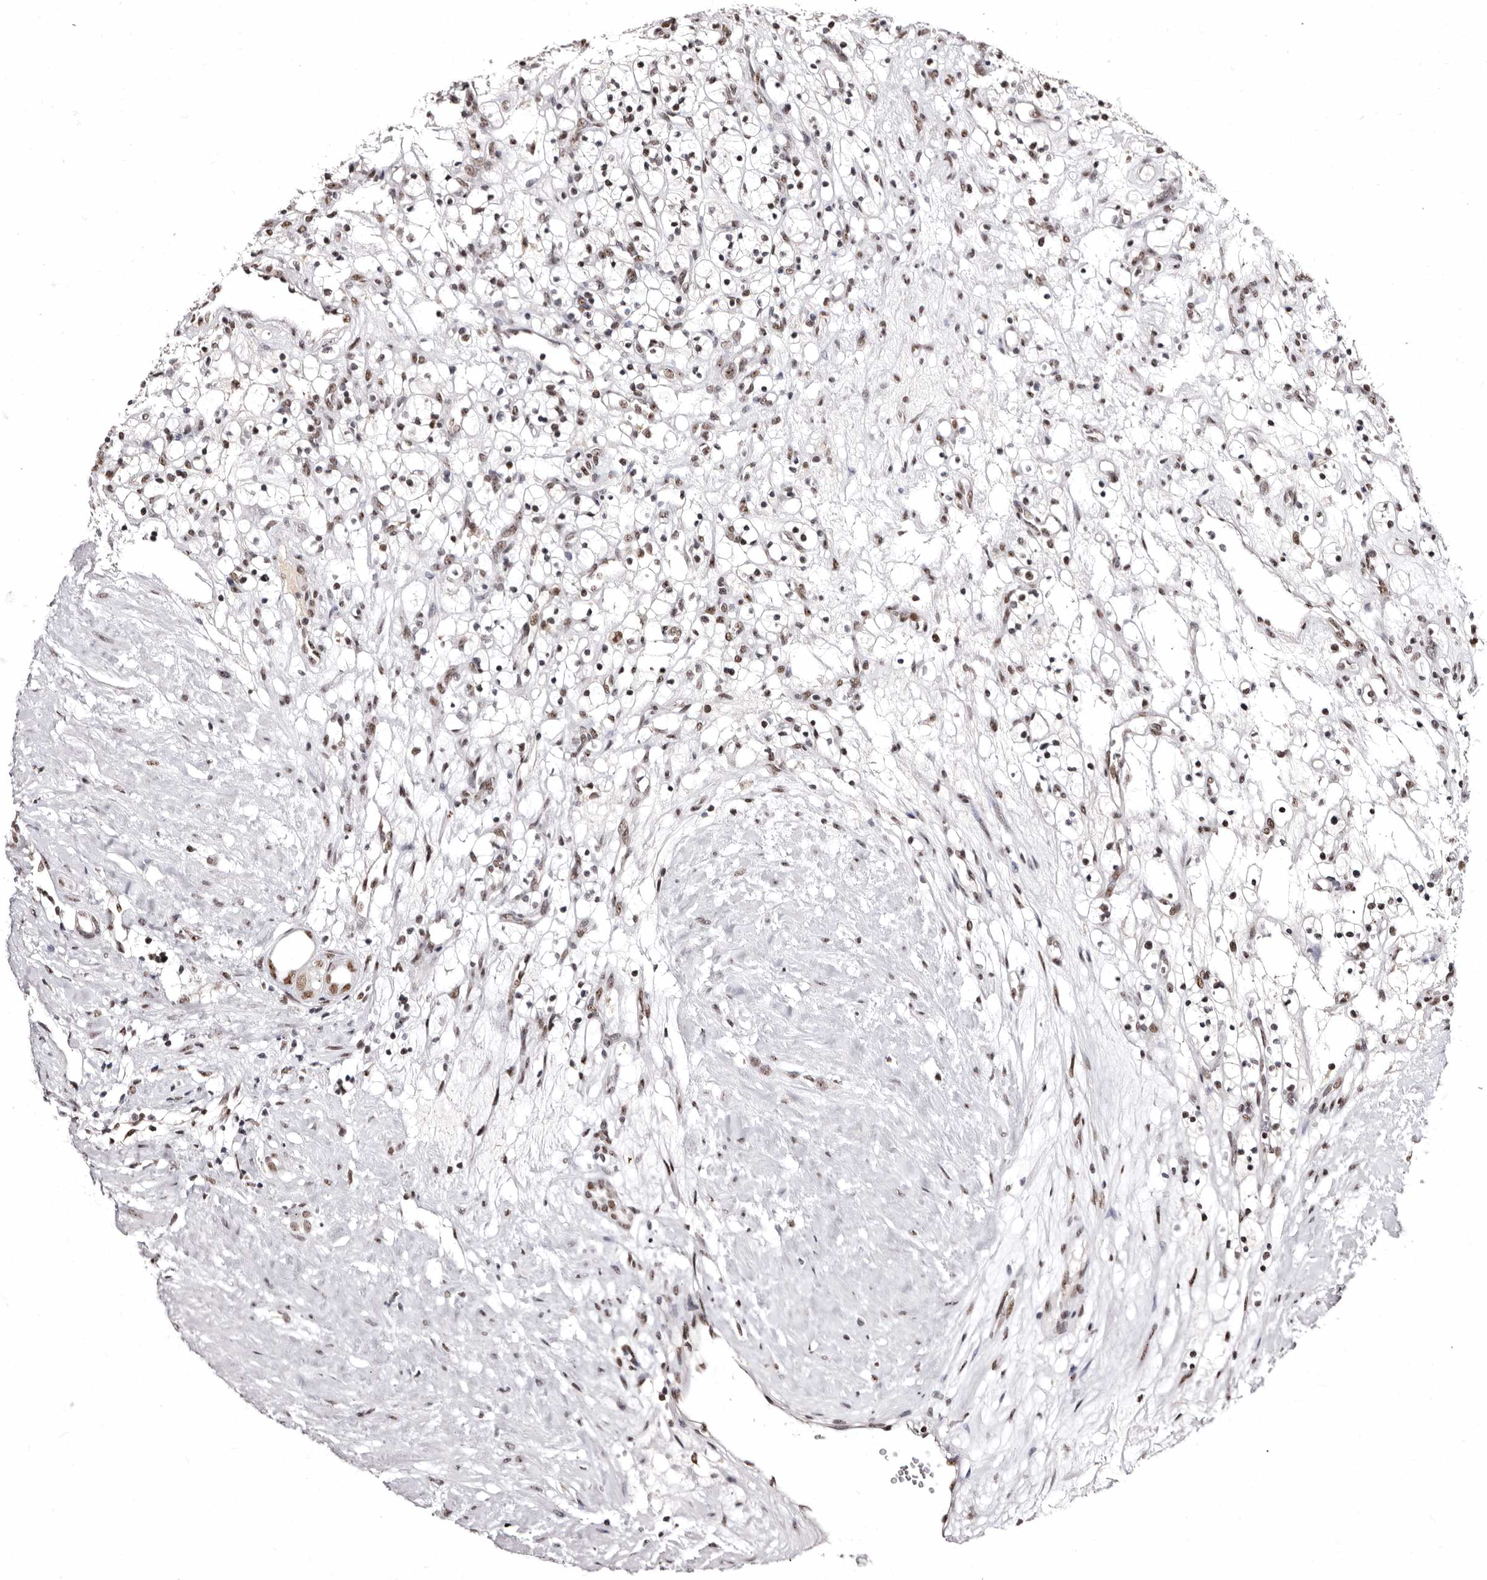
{"staining": {"intensity": "weak", "quantity": ">75%", "location": "nuclear"}, "tissue": "renal cancer", "cell_type": "Tumor cells", "image_type": "cancer", "snomed": [{"axis": "morphology", "description": "Adenocarcinoma, NOS"}, {"axis": "topography", "description": "Kidney"}], "caption": "A high-resolution photomicrograph shows immunohistochemistry staining of renal cancer, which demonstrates weak nuclear expression in approximately >75% of tumor cells.", "gene": "ANAPC11", "patient": {"sex": "female", "age": 57}}